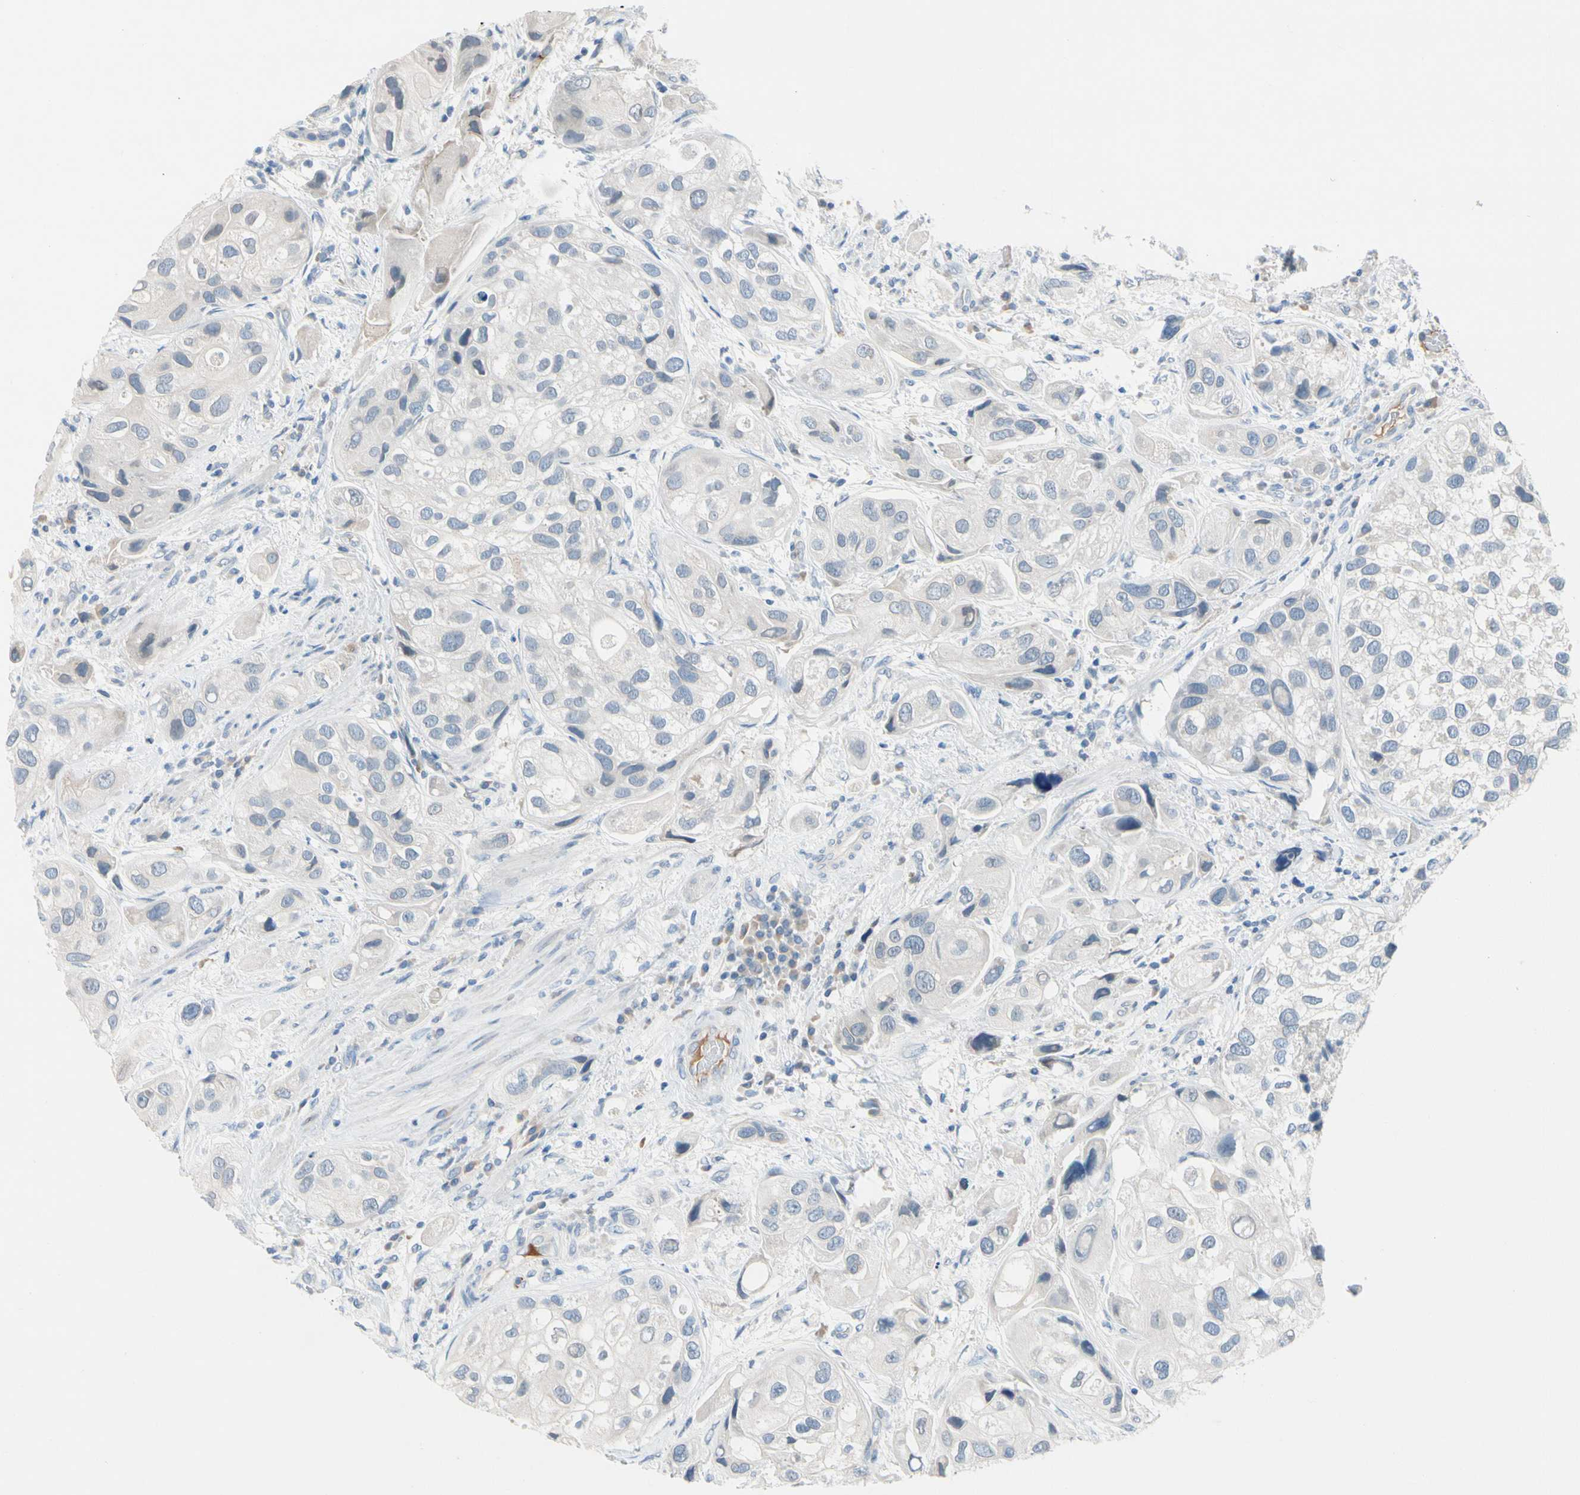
{"staining": {"intensity": "negative", "quantity": "none", "location": "none"}, "tissue": "urothelial cancer", "cell_type": "Tumor cells", "image_type": "cancer", "snomed": [{"axis": "morphology", "description": "Urothelial carcinoma, High grade"}, {"axis": "topography", "description": "Urinary bladder"}], "caption": "Photomicrograph shows no significant protein staining in tumor cells of high-grade urothelial carcinoma. Nuclei are stained in blue.", "gene": "CNDP1", "patient": {"sex": "female", "age": 64}}